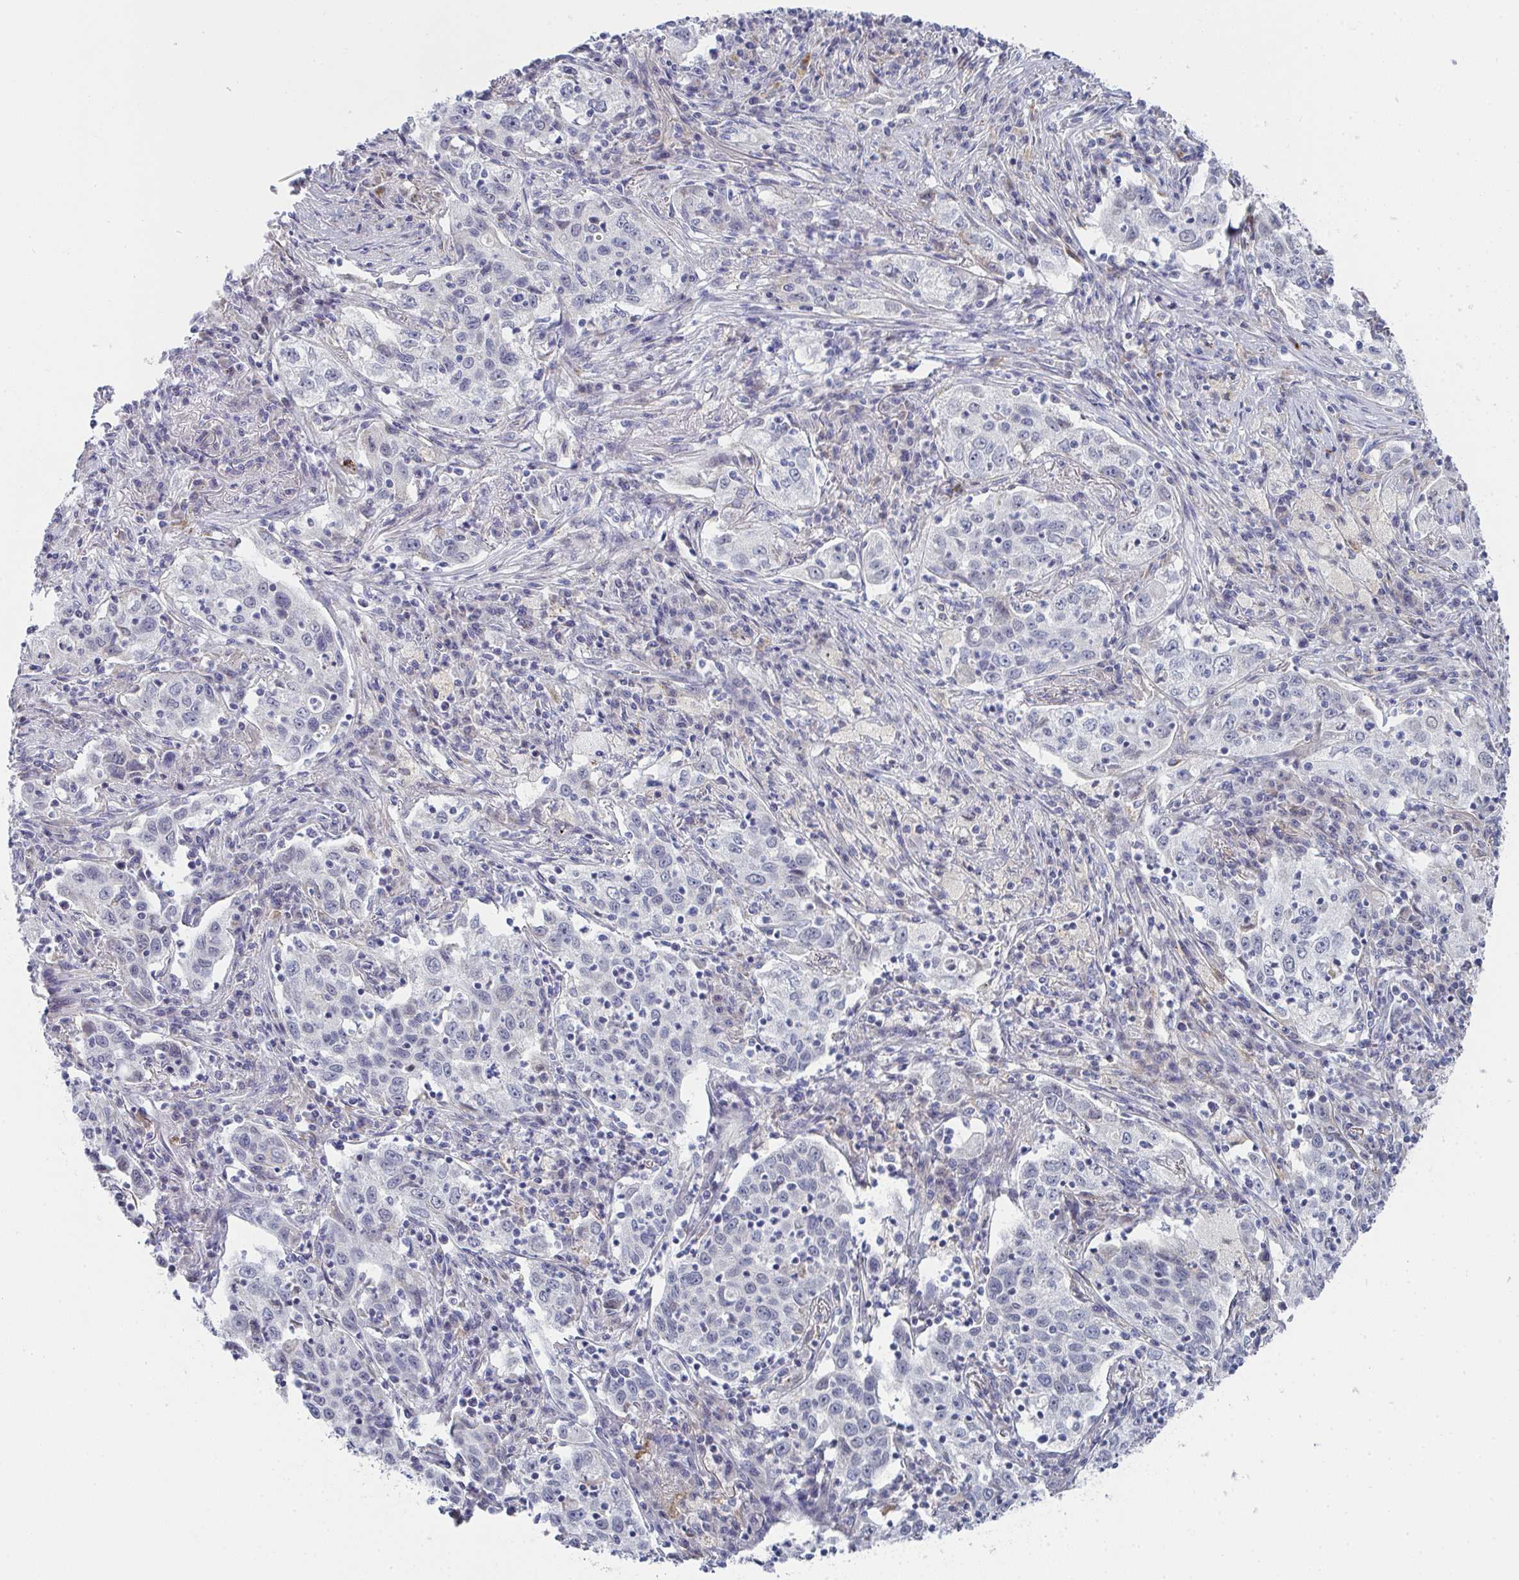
{"staining": {"intensity": "negative", "quantity": "none", "location": "none"}, "tissue": "lung cancer", "cell_type": "Tumor cells", "image_type": "cancer", "snomed": [{"axis": "morphology", "description": "Squamous cell carcinoma, NOS"}, {"axis": "topography", "description": "Lung"}], "caption": "This is an immunohistochemistry histopathology image of squamous cell carcinoma (lung). There is no expression in tumor cells.", "gene": "VWDE", "patient": {"sex": "male", "age": 71}}